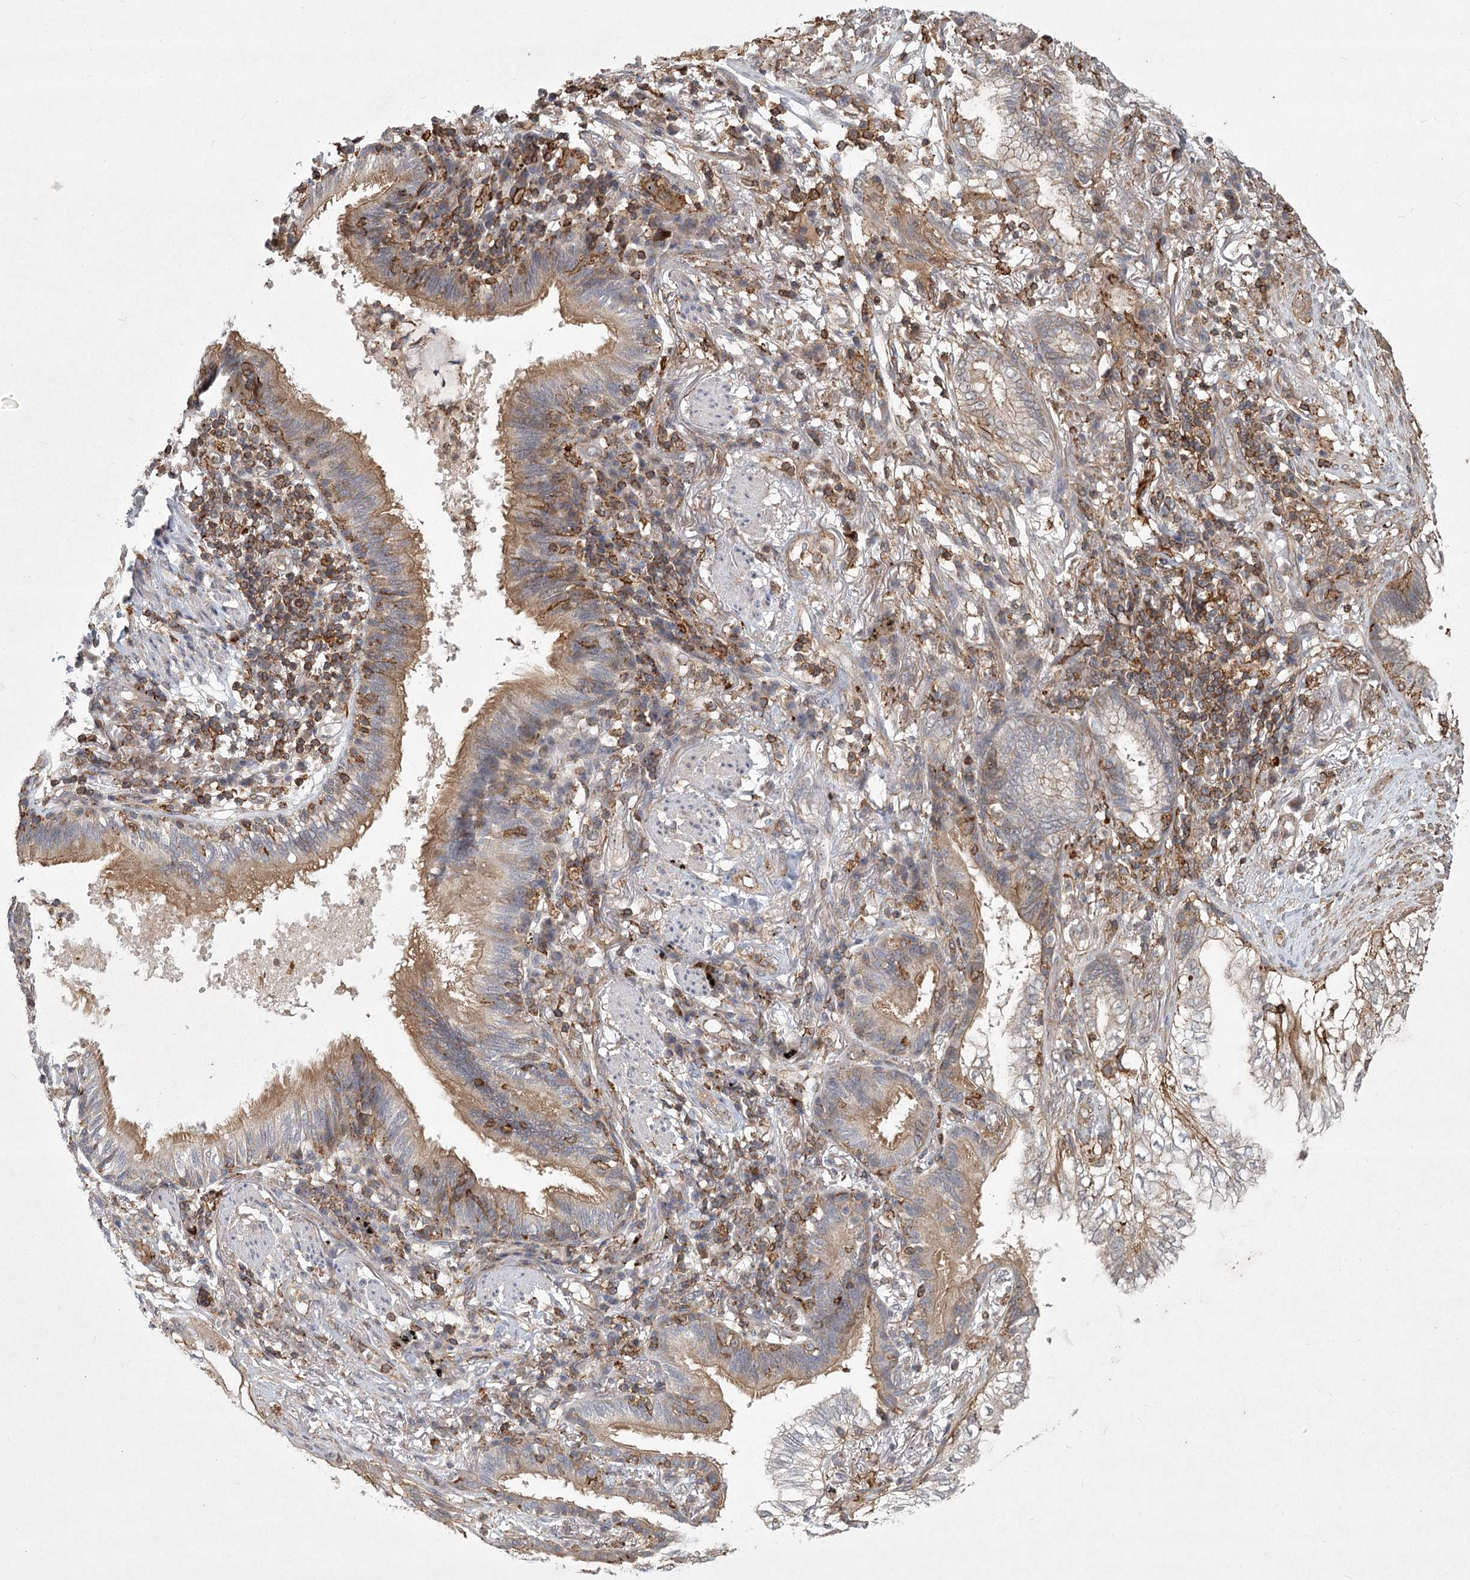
{"staining": {"intensity": "moderate", "quantity": "<25%", "location": "cytoplasmic/membranous"}, "tissue": "lung cancer", "cell_type": "Tumor cells", "image_type": "cancer", "snomed": [{"axis": "morphology", "description": "Adenocarcinoma, NOS"}, {"axis": "topography", "description": "Lung"}], "caption": "Moderate cytoplasmic/membranous positivity for a protein is identified in approximately <25% of tumor cells of adenocarcinoma (lung) using IHC.", "gene": "MEPE", "patient": {"sex": "female", "age": 70}}